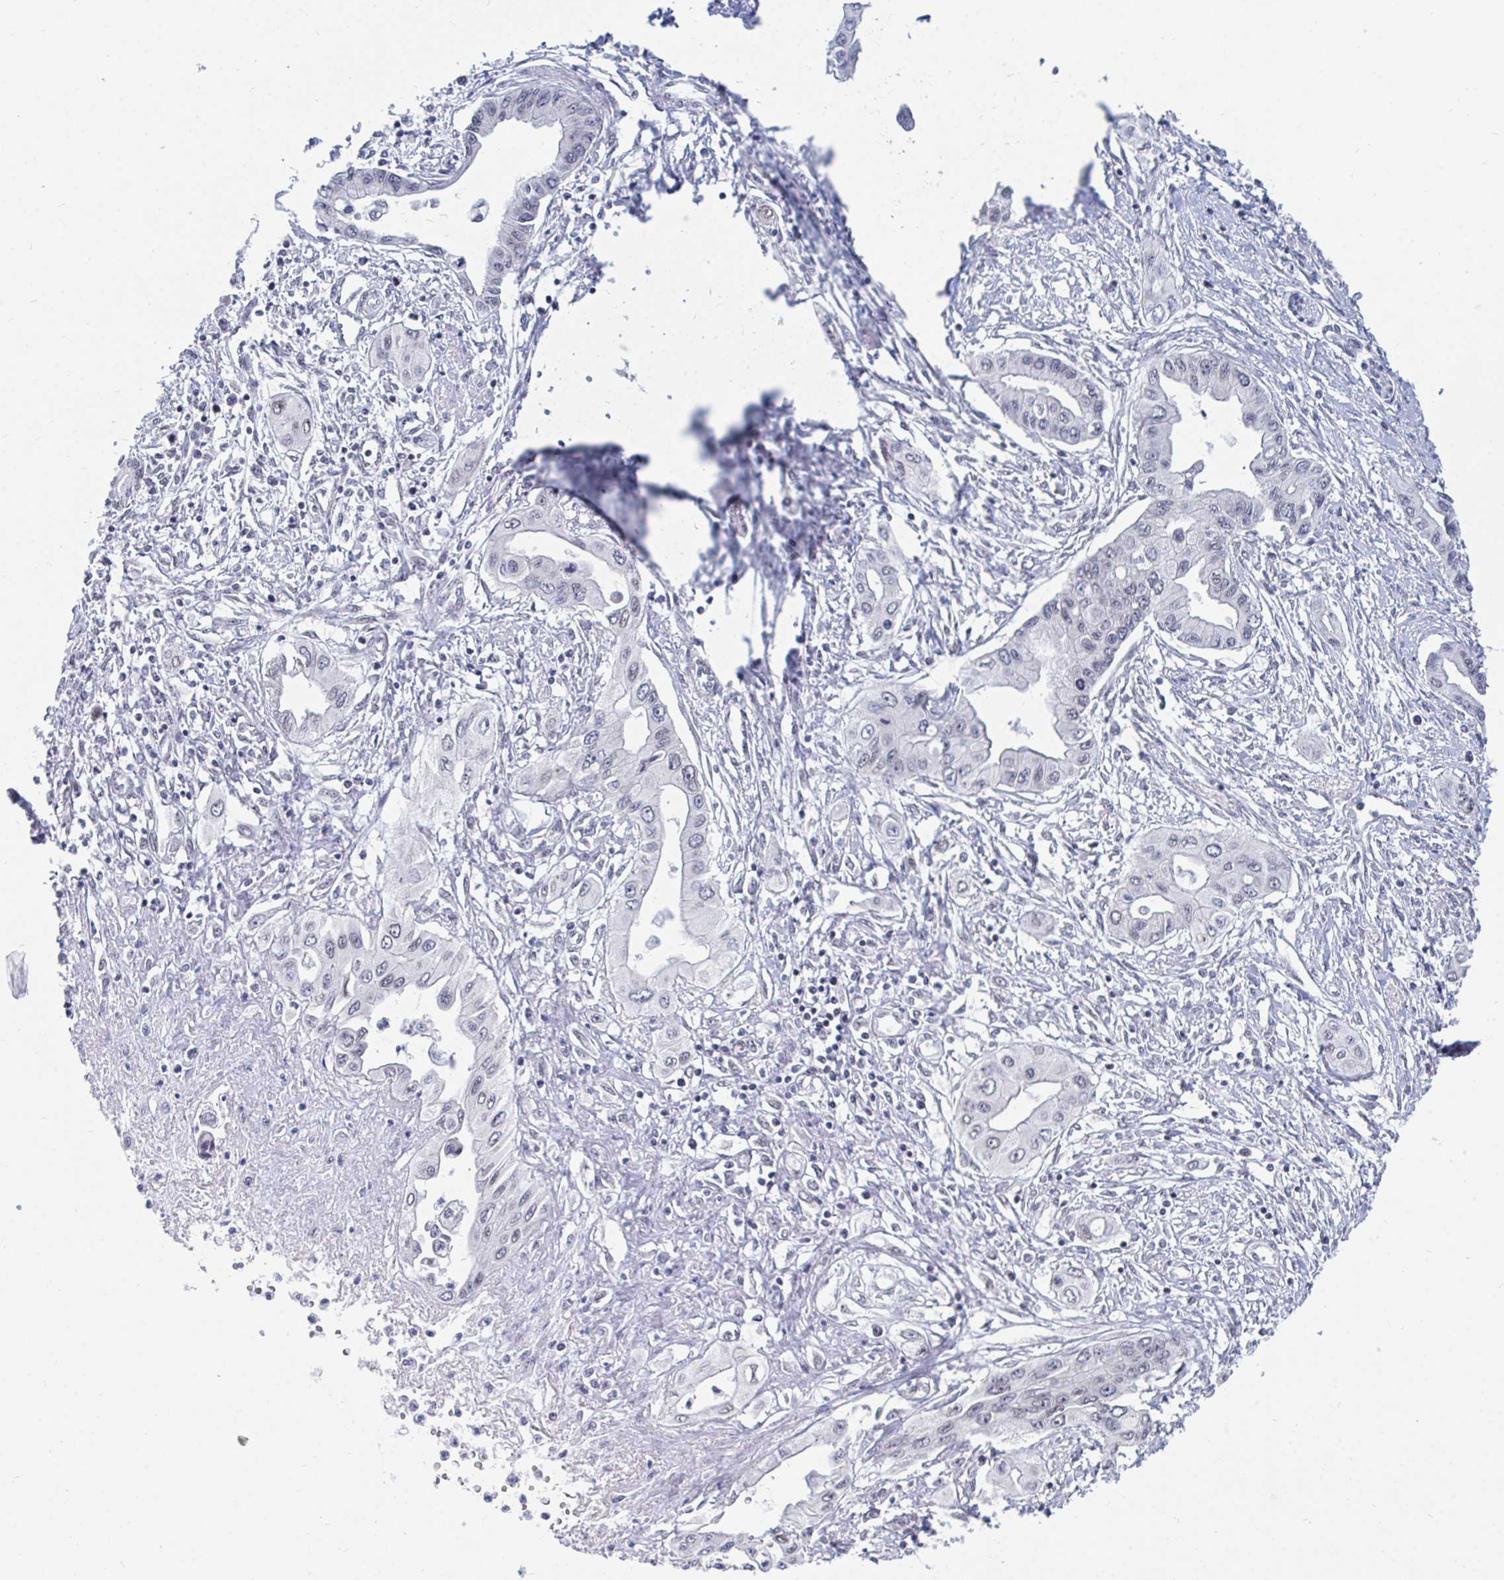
{"staining": {"intensity": "negative", "quantity": "none", "location": "none"}, "tissue": "pancreatic cancer", "cell_type": "Tumor cells", "image_type": "cancer", "snomed": [{"axis": "morphology", "description": "Adenocarcinoma, NOS"}, {"axis": "topography", "description": "Pancreas"}], "caption": "Histopathology image shows no significant protein staining in tumor cells of pancreatic cancer. (DAB IHC with hematoxylin counter stain).", "gene": "TRIP12", "patient": {"sex": "female", "age": 62}}